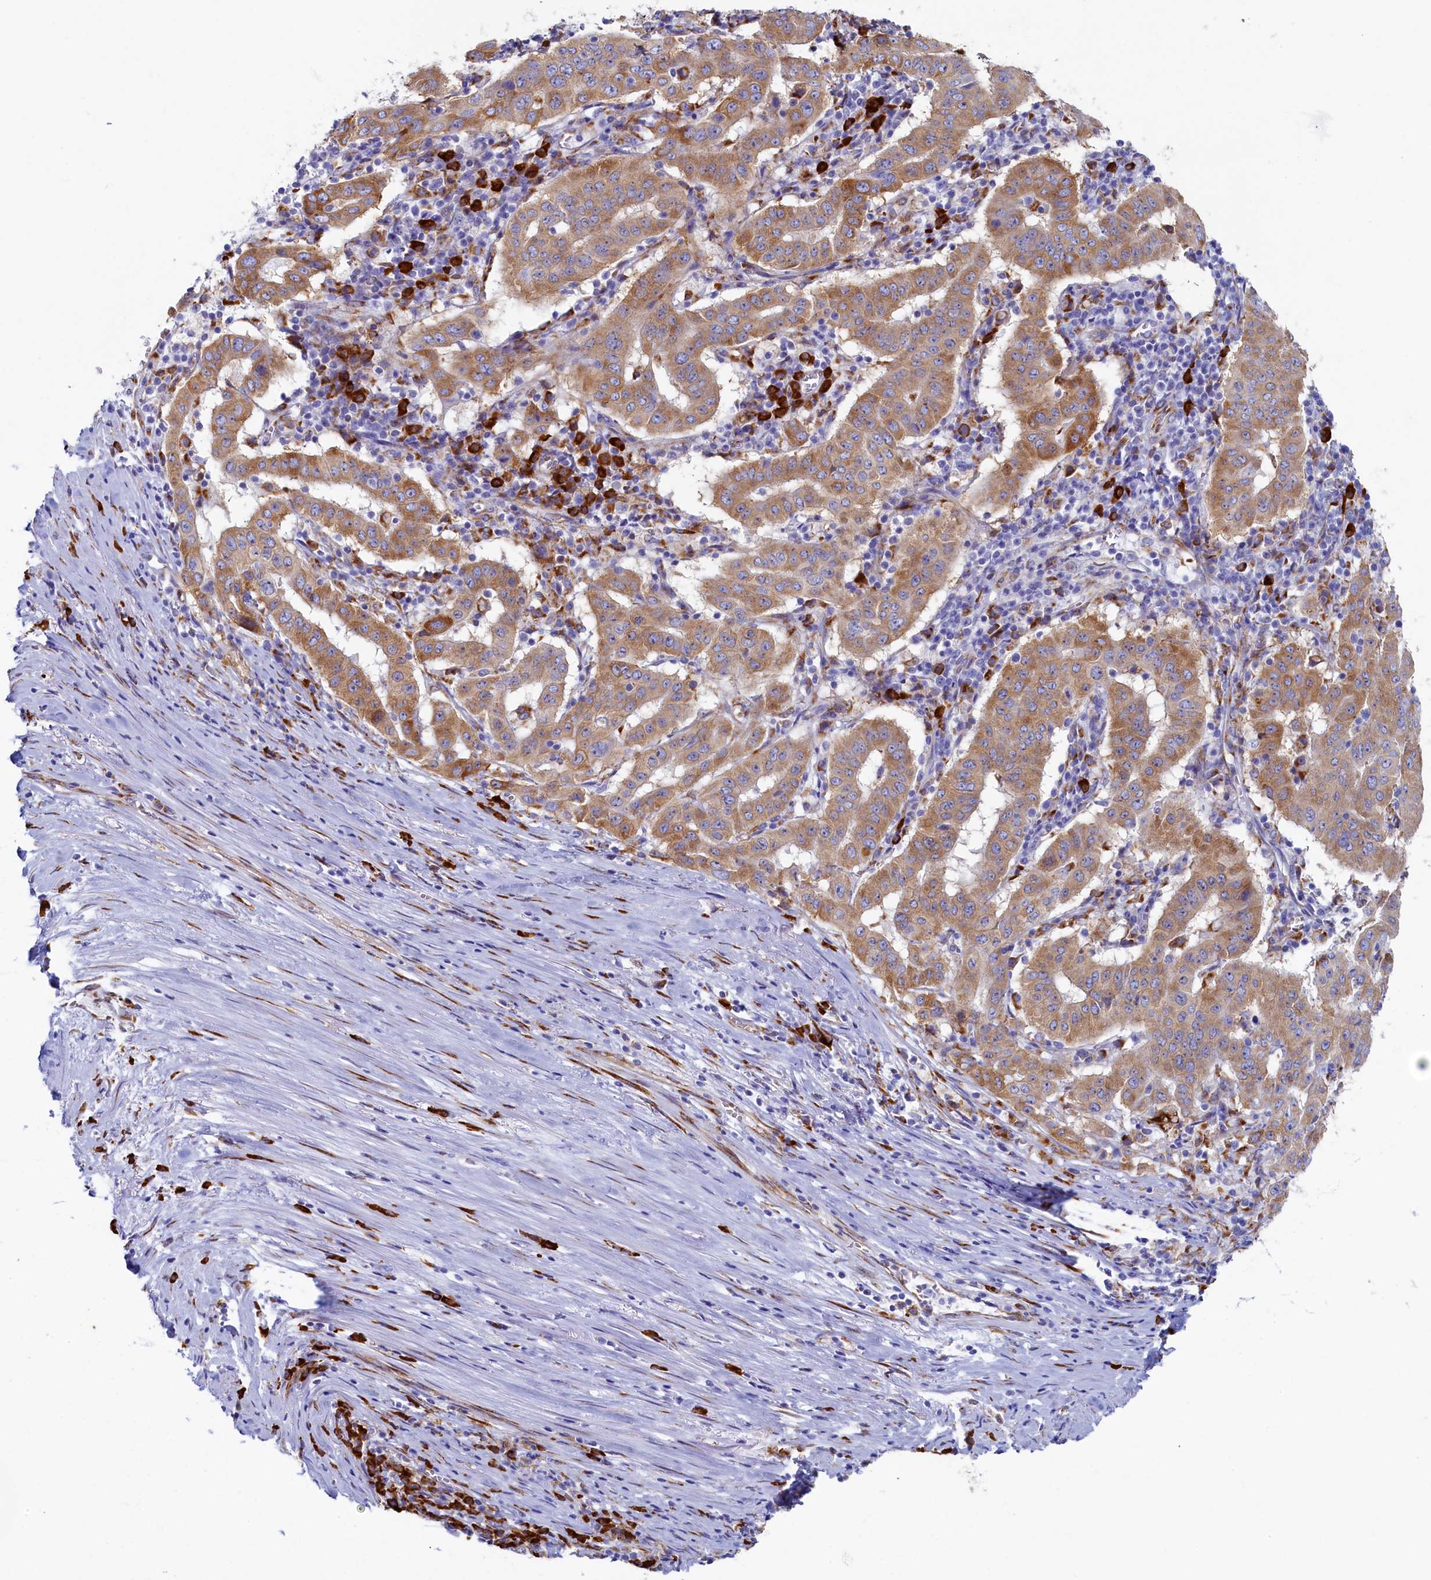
{"staining": {"intensity": "moderate", "quantity": ">75%", "location": "cytoplasmic/membranous"}, "tissue": "pancreatic cancer", "cell_type": "Tumor cells", "image_type": "cancer", "snomed": [{"axis": "morphology", "description": "Adenocarcinoma, NOS"}, {"axis": "topography", "description": "Pancreas"}], "caption": "IHC (DAB) staining of pancreatic cancer (adenocarcinoma) demonstrates moderate cytoplasmic/membranous protein positivity in approximately >75% of tumor cells.", "gene": "TMEM18", "patient": {"sex": "male", "age": 63}}